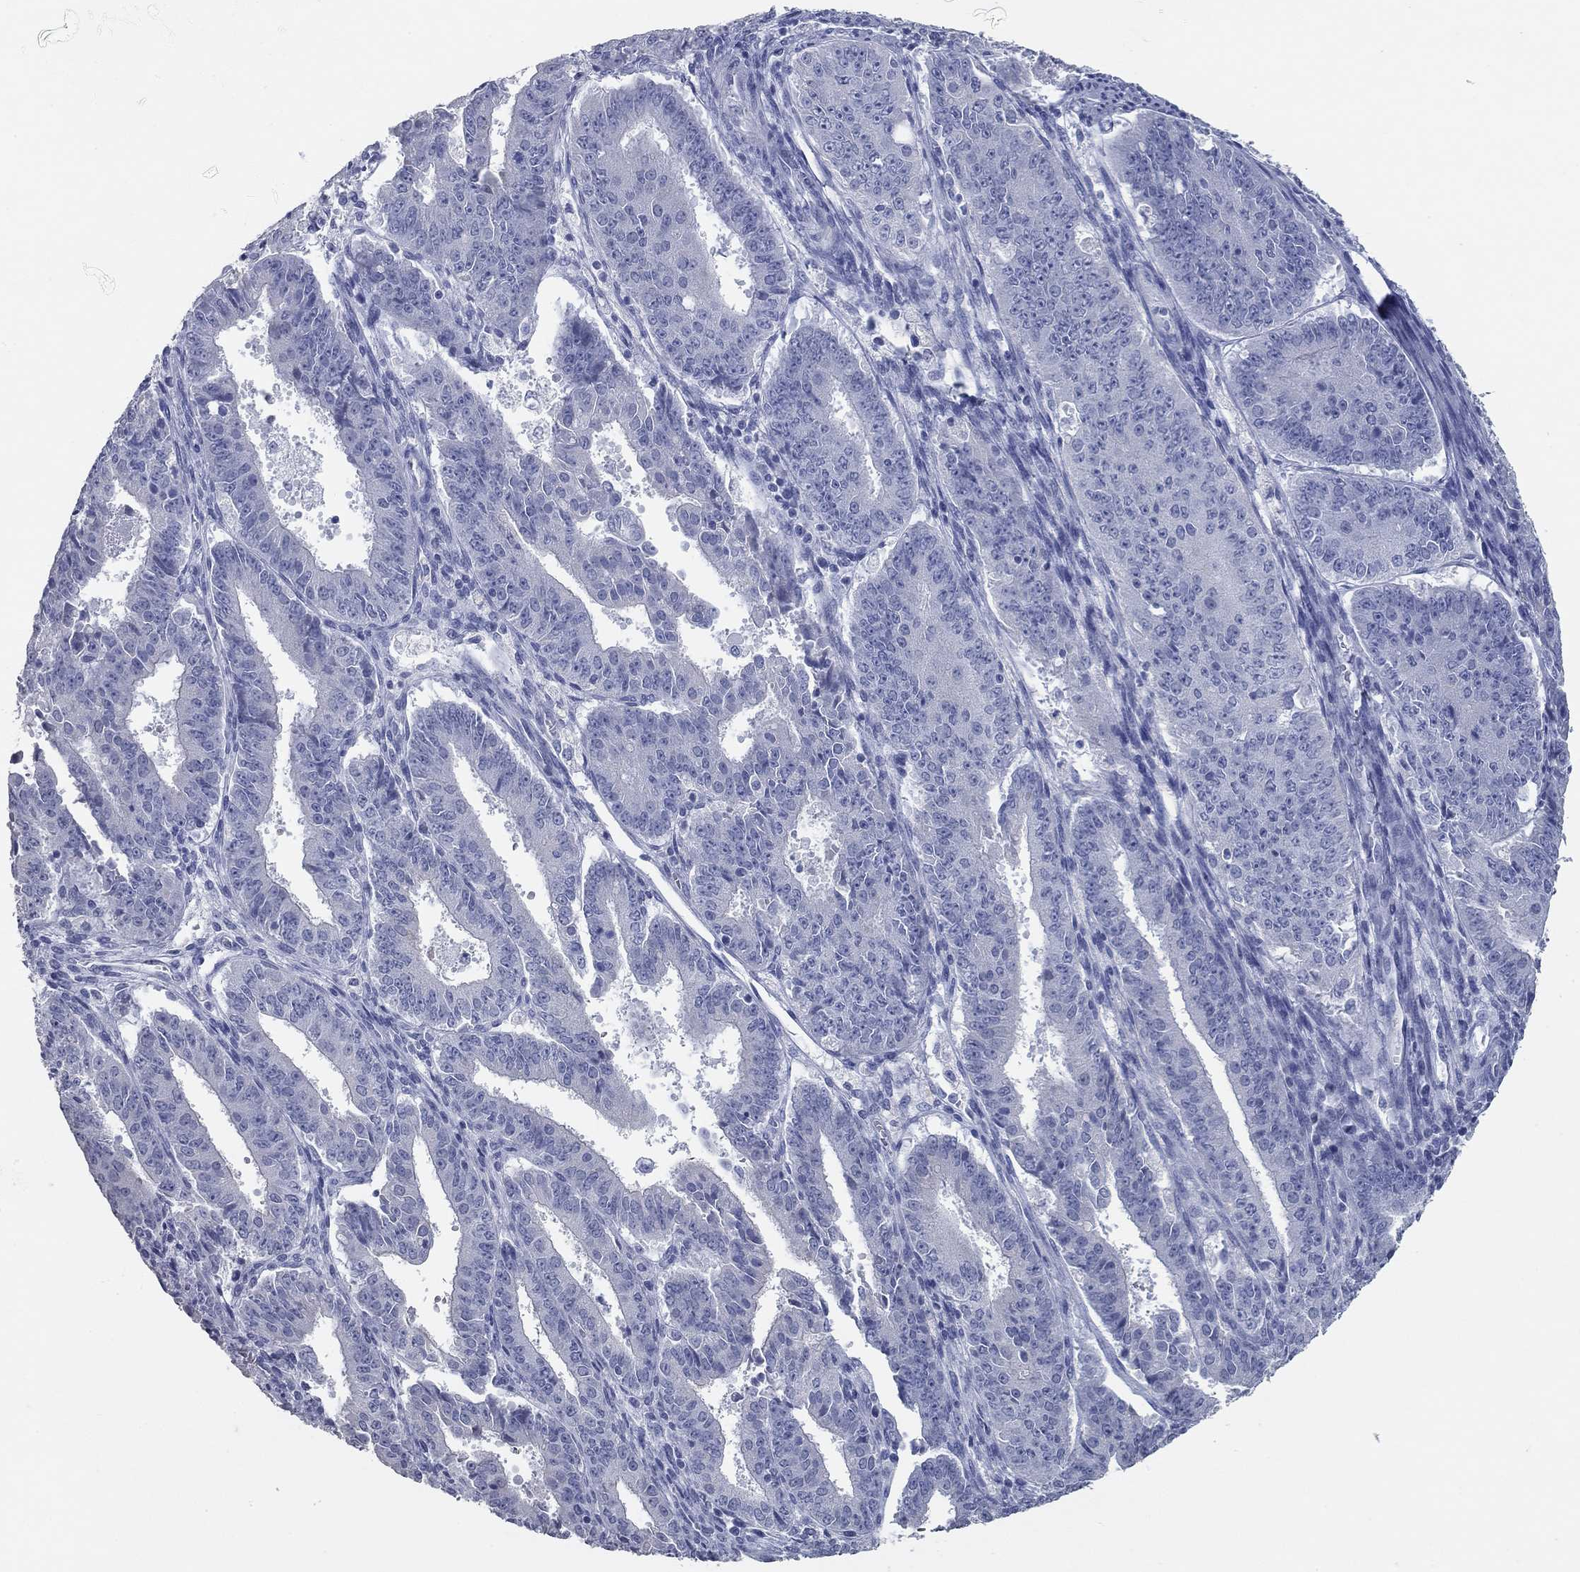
{"staining": {"intensity": "negative", "quantity": "none", "location": "none"}, "tissue": "ovarian cancer", "cell_type": "Tumor cells", "image_type": "cancer", "snomed": [{"axis": "morphology", "description": "Carcinoma, endometroid"}, {"axis": "topography", "description": "Ovary"}], "caption": "Immunohistochemistry (IHC) photomicrograph of endometroid carcinoma (ovarian) stained for a protein (brown), which reveals no staining in tumor cells.", "gene": "TAC1", "patient": {"sex": "female", "age": 42}}